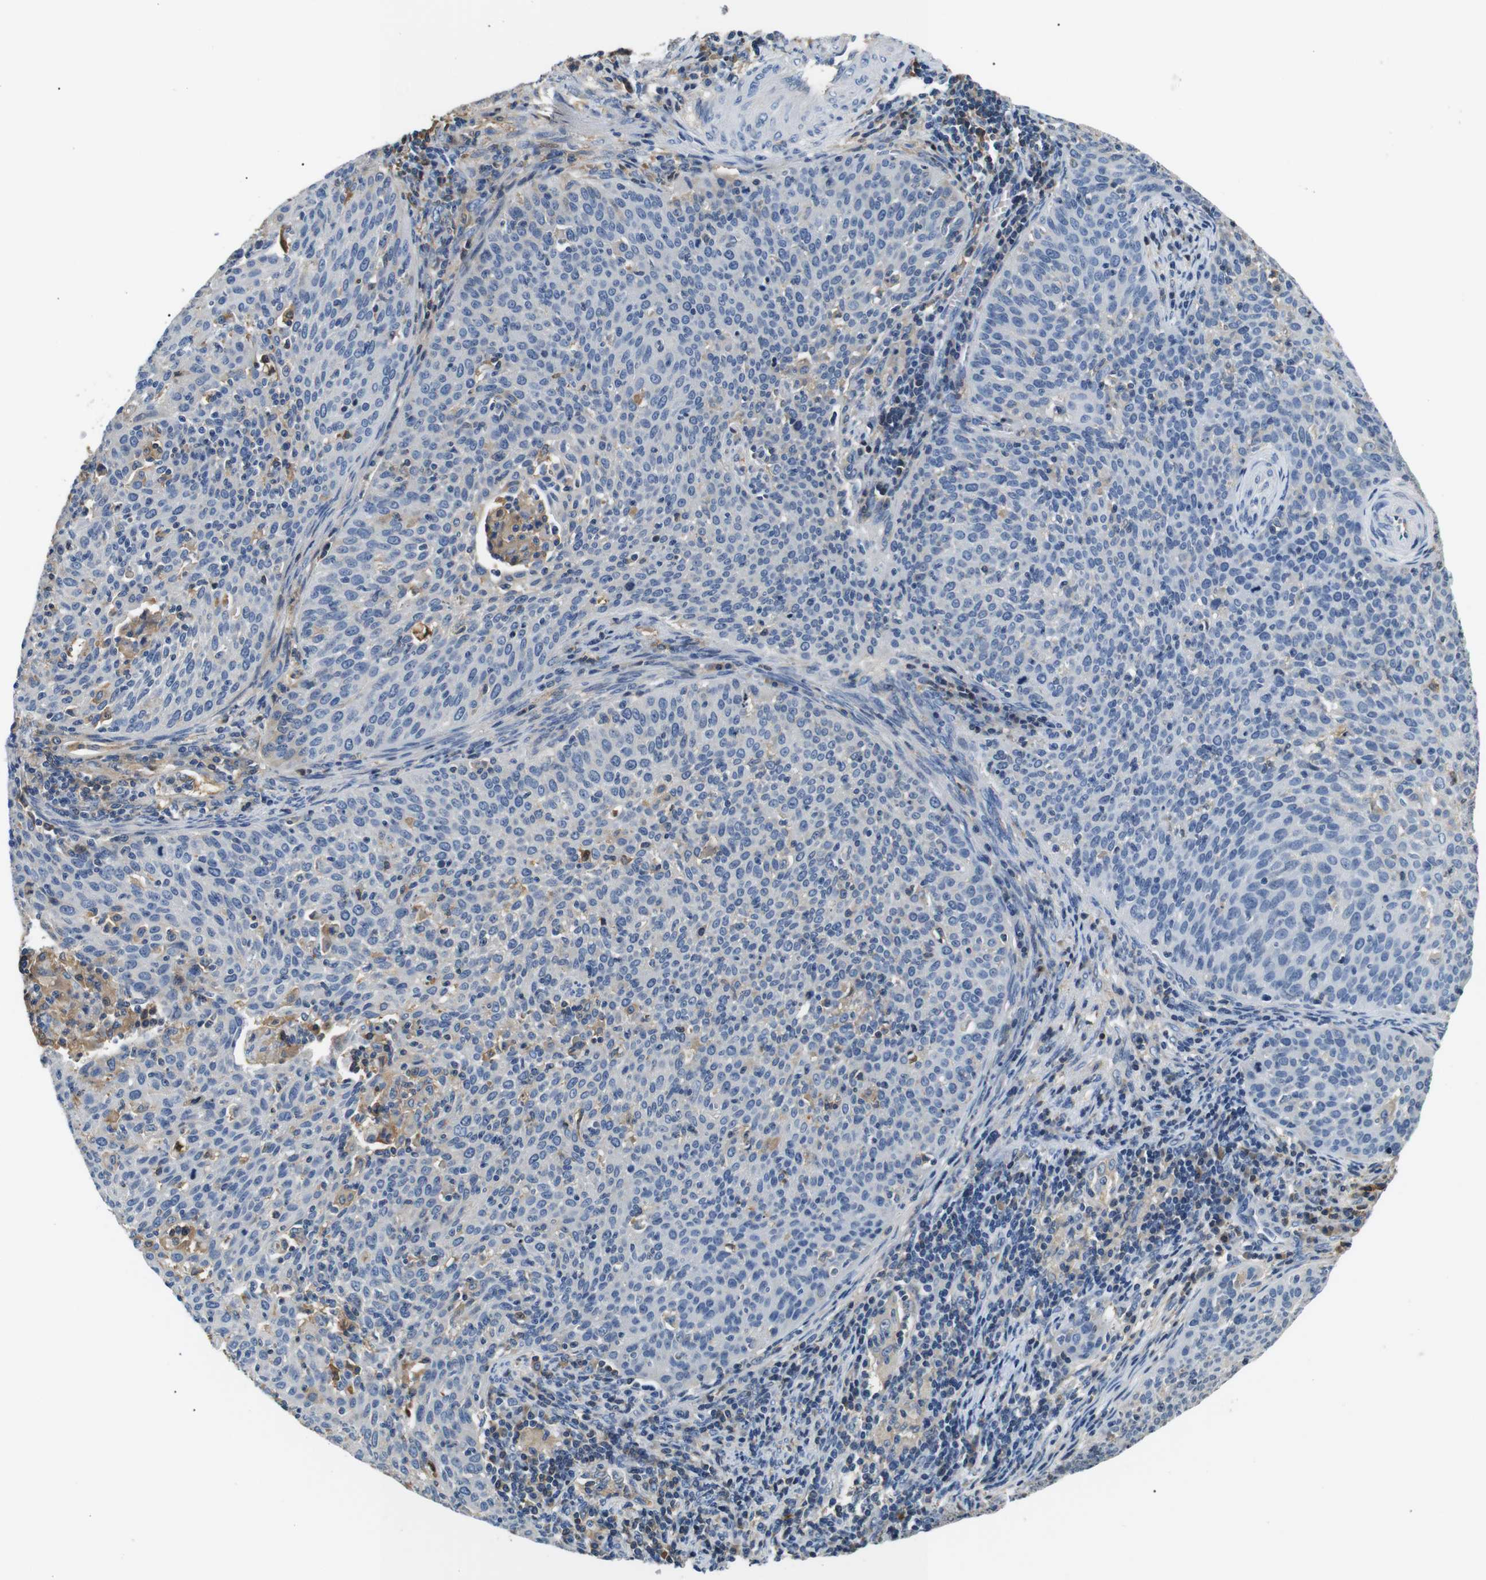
{"staining": {"intensity": "negative", "quantity": "none", "location": "none"}, "tissue": "cervical cancer", "cell_type": "Tumor cells", "image_type": "cancer", "snomed": [{"axis": "morphology", "description": "Squamous cell carcinoma, NOS"}, {"axis": "topography", "description": "Cervix"}], "caption": "There is no significant positivity in tumor cells of squamous cell carcinoma (cervical).", "gene": "LHCGR", "patient": {"sex": "female", "age": 38}}